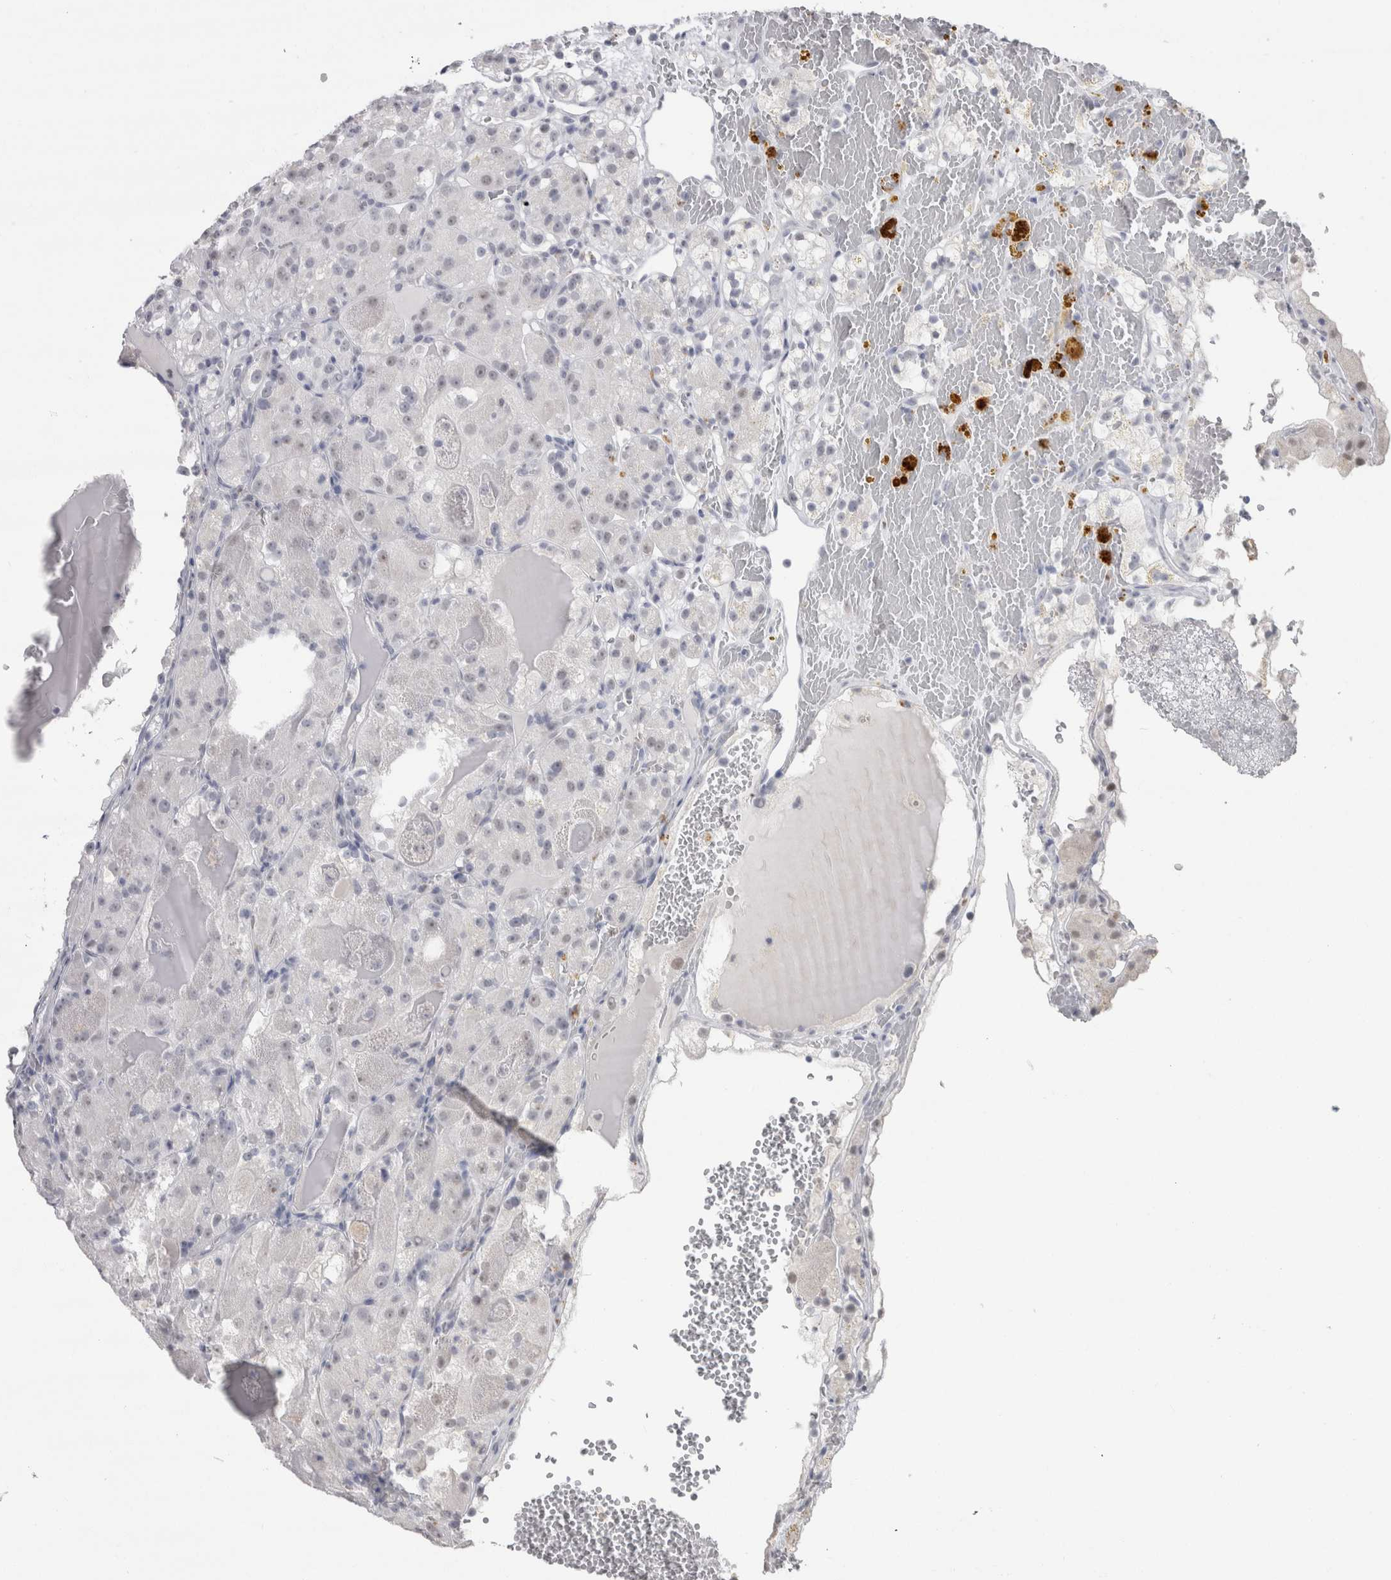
{"staining": {"intensity": "weak", "quantity": "<25%", "location": "nuclear"}, "tissue": "renal cancer", "cell_type": "Tumor cells", "image_type": "cancer", "snomed": [{"axis": "morphology", "description": "Normal tissue, NOS"}, {"axis": "morphology", "description": "Adenocarcinoma, NOS"}, {"axis": "topography", "description": "Kidney"}], "caption": "Tumor cells are negative for protein expression in human adenocarcinoma (renal).", "gene": "CDH17", "patient": {"sex": "male", "age": 61}}